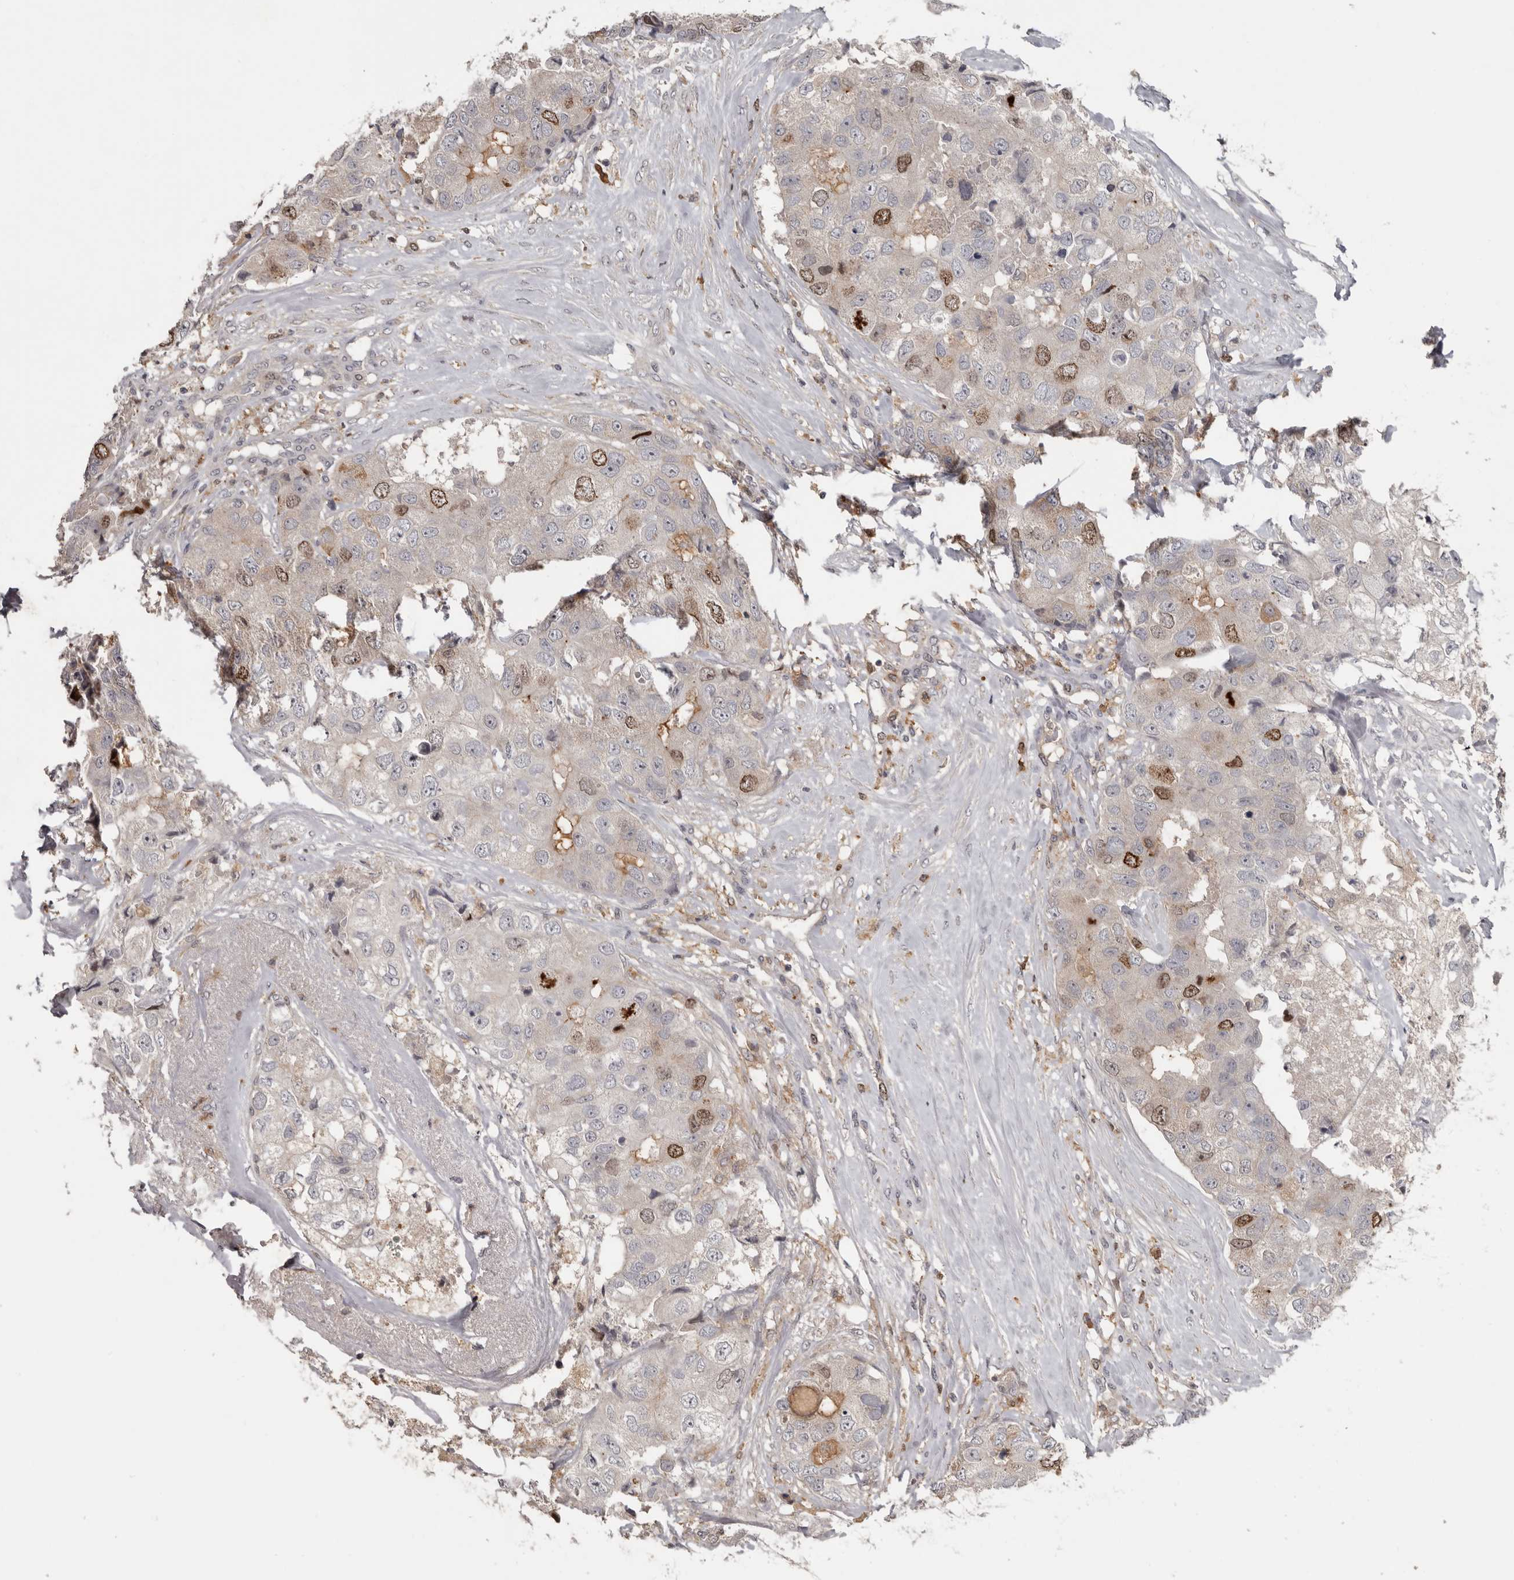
{"staining": {"intensity": "moderate", "quantity": "<25%", "location": "nuclear"}, "tissue": "breast cancer", "cell_type": "Tumor cells", "image_type": "cancer", "snomed": [{"axis": "morphology", "description": "Duct carcinoma"}, {"axis": "topography", "description": "Breast"}], "caption": "The image exhibits immunohistochemical staining of breast infiltrating ductal carcinoma. There is moderate nuclear expression is identified in approximately <25% of tumor cells.", "gene": "CDCA8", "patient": {"sex": "female", "age": 62}}